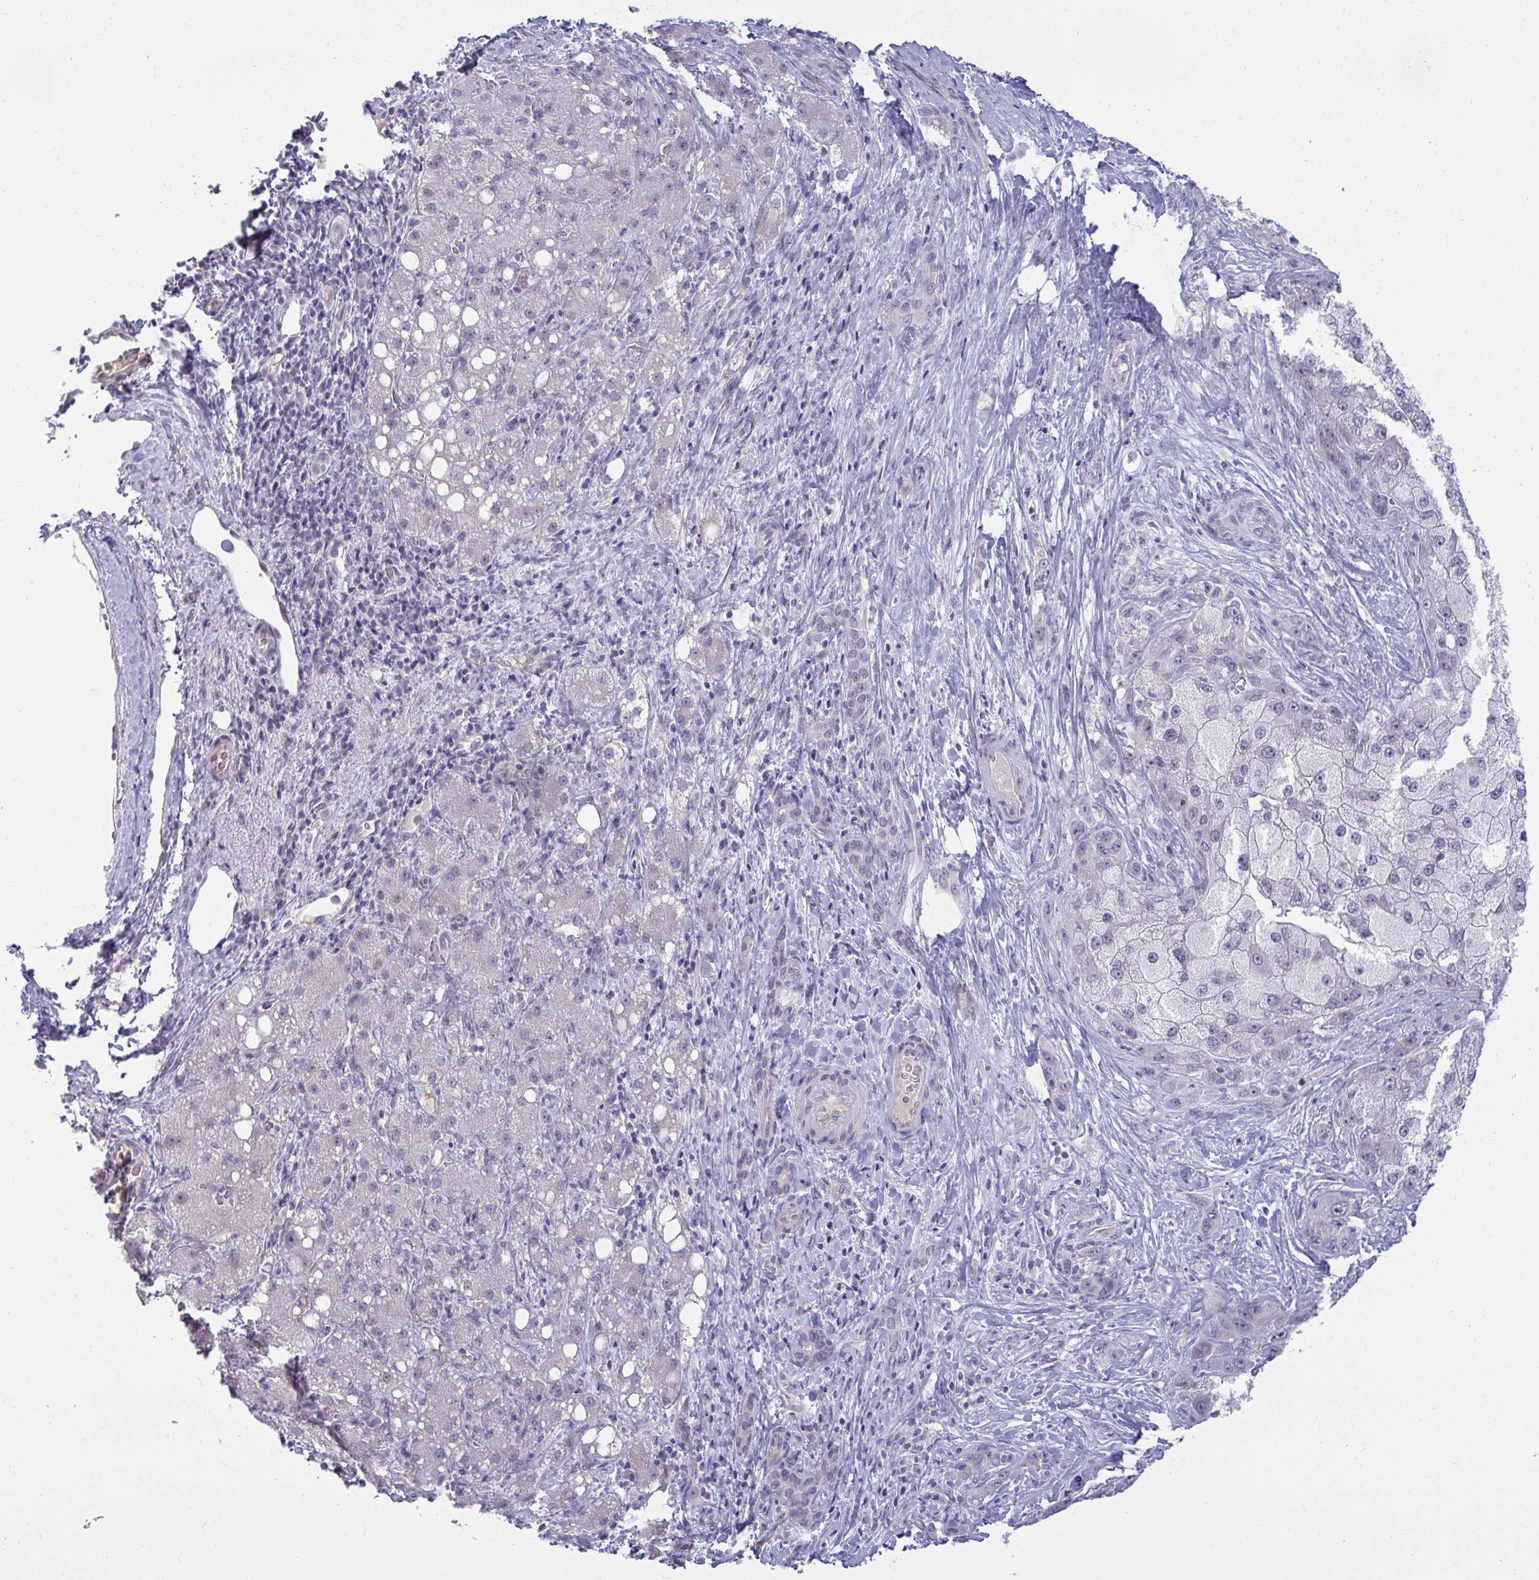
{"staining": {"intensity": "negative", "quantity": "none", "location": "none"}, "tissue": "liver cancer", "cell_type": "Tumor cells", "image_type": "cancer", "snomed": [{"axis": "morphology", "description": "Carcinoma, Hepatocellular, NOS"}, {"axis": "topography", "description": "Liver"}], "caption": "IHC micrograph of hepatocellular carcinoma (liver) stained for a protein (brown), which reveals no staining in tumor cells. (DAB (3,3'-diaminobenzidine) immunohistochemistry, high magnification).", "gene": "RNASEH1", "patient": {"sex": "male", "age": 67}}